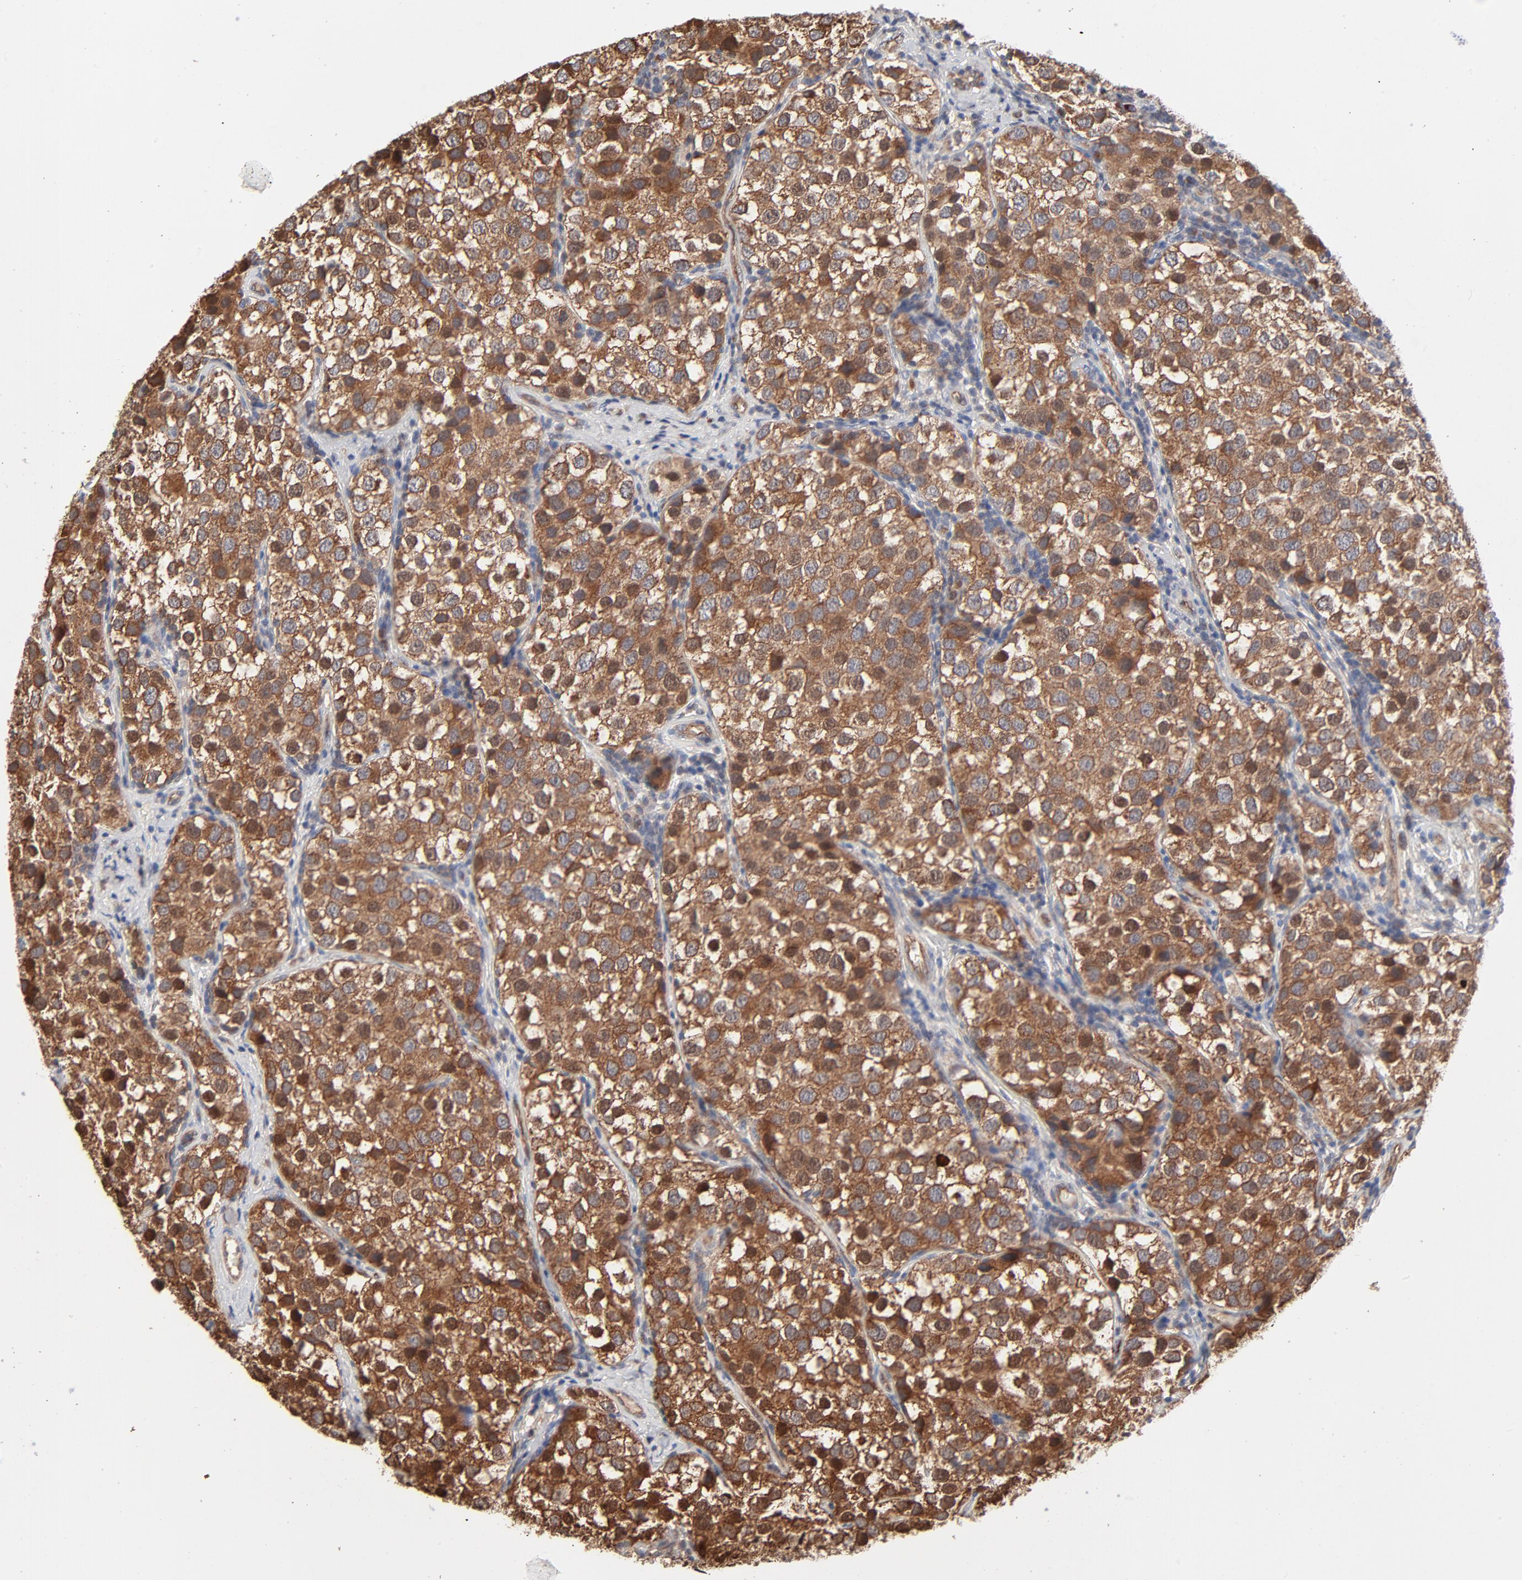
{"staining": {"intensity": "strong", "quantity": ">75%", "location": "cytoplasmic/membranous"}, "tissue": "testis cancer", "cell_type": "Tumor cells", "image_type": "cancer", "snomed": [{"axis": "morphology", "description": "Seminoma, NOS"}, {"axis": "topography", "description": "Testis"}], "caption": "High-magnification brightfield microscopy of testis cancer stained with DAB (3,3'-diaminobenzidine) (brown) and counterstained with hematoxylin (blue). tumor cells exhibit strong cytoplasmic/membranous staining is identified in approximately>75% of cells. The staining was performed using DAB to visualize the protein expression in brown, while the nuclei were stained in blue with hematoxylin (Magnification: 20x).", "gene": "ABLIM3", "patient": {"sex": "male", "age": 39}}